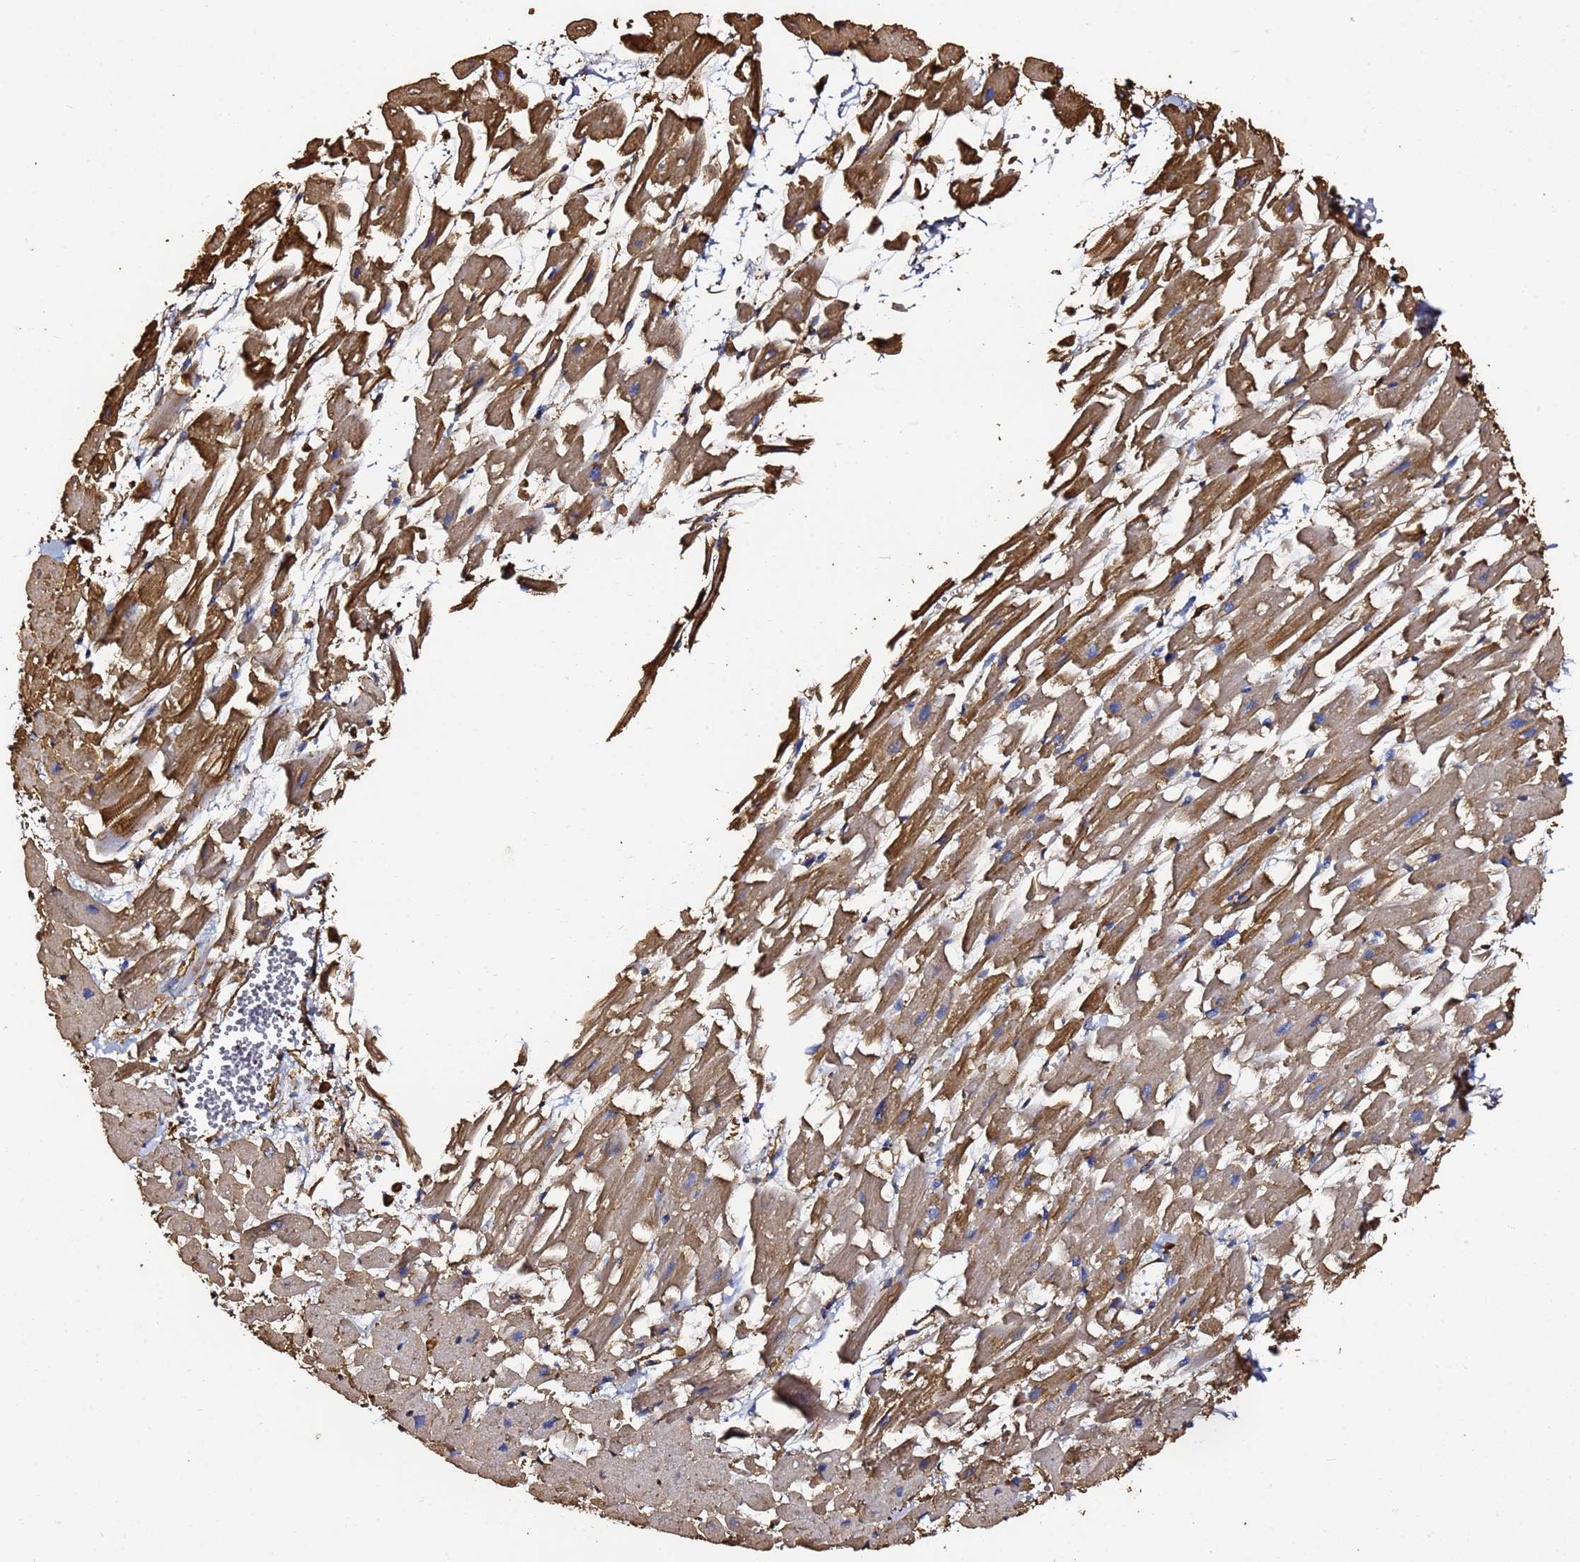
{"staining": {"intensity": "moderate", "quantity": "25%-75%", "location": "cytoplasmic/membranous"}, "tissue": "heart muscle", "cell_type": "Cardiomyocytes", "image_type": "normal", "snomed": [{"axis": "morphology", "description": "Normal tissue, NOS"}, {"axis": "topography", "description": "Heart"}], "caption": "Protein staining displays moderate cytoplasmic/membranous expression in approximately 25%-75% of cardiomyocytes in normal heart muscle.", "gene": "ACTA1", "patient": {"sex": "female", "age": 64}}